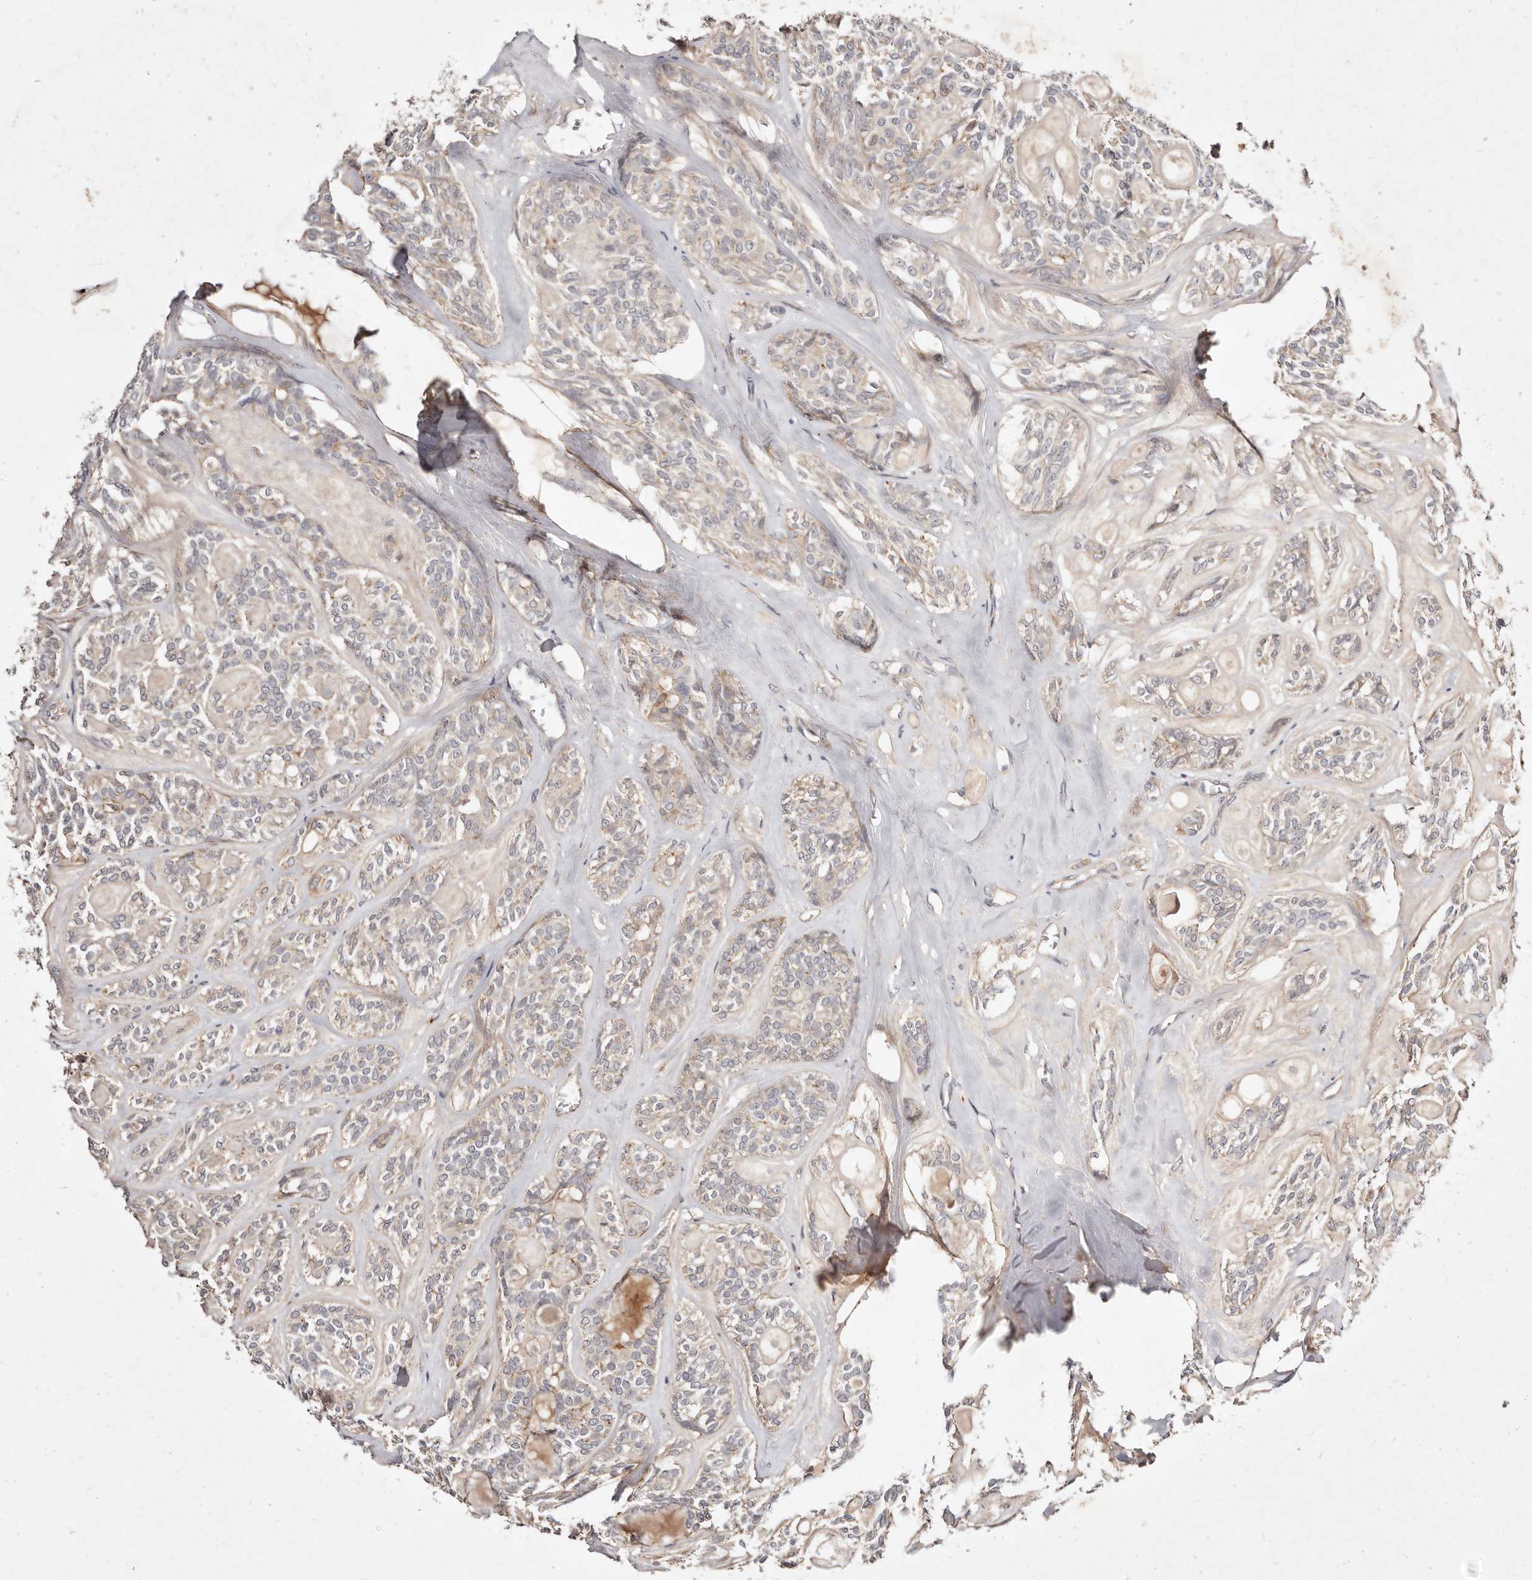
{"staining": {"intensity": "negative", "quantity": "none", "location": "none"}, "tissue": "head and neck cancer", "cell_type": "Tumor cells", "image_type": "cancer", "snomed": [{"axis": "morphology", "description": "Adenocarcinoma, NOS"}, {"axis": "topography", "description": "Head-Neck"}], "caption": "Tumor cells show no significant positivity in head and neck cancer. Nuclei are stained in blue.", "gene": "MTMR11", "patient": {"sex": "male", "age": 66}}